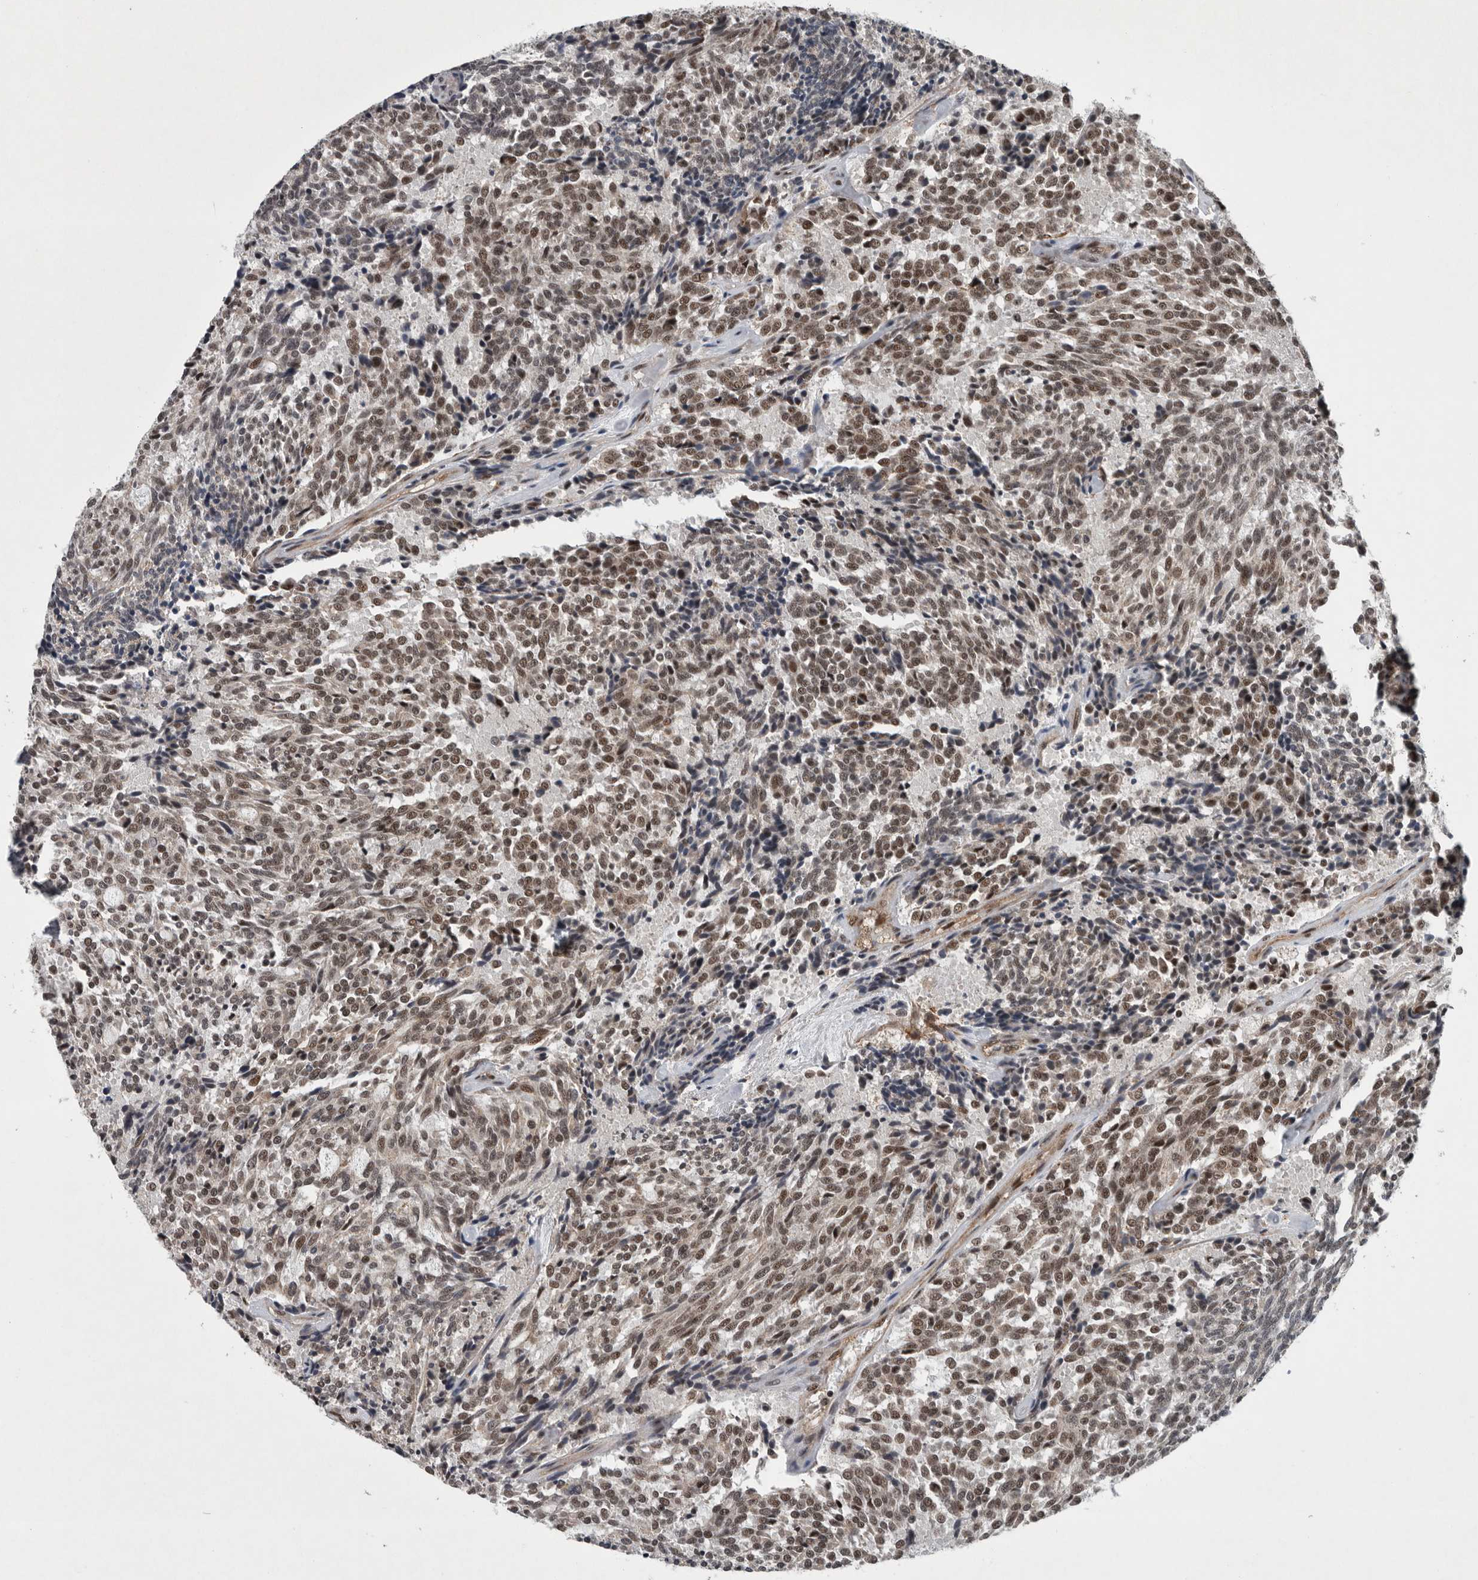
{"staining": {"intensity": "moderate", "quantity": ">75%", "location": "nuclear"}, "tissue": "carcinoid", "cell_type": "Tumor cells", "image_type": "cancer", "snomed": [{"axis": "morphology", "description": "Carcinoid, malignant, NOS"}, {"axis": "topography", "description": "Pancreas"}], "caption": "DAB (3,3'-diaminobenzidine) immunohistochemical staining of human carcinoid shows moderate nuclear protein staining in about >75% of tumor cells.", "gene": "SENP7", "patient": {"sex": "female", "age": 54}}